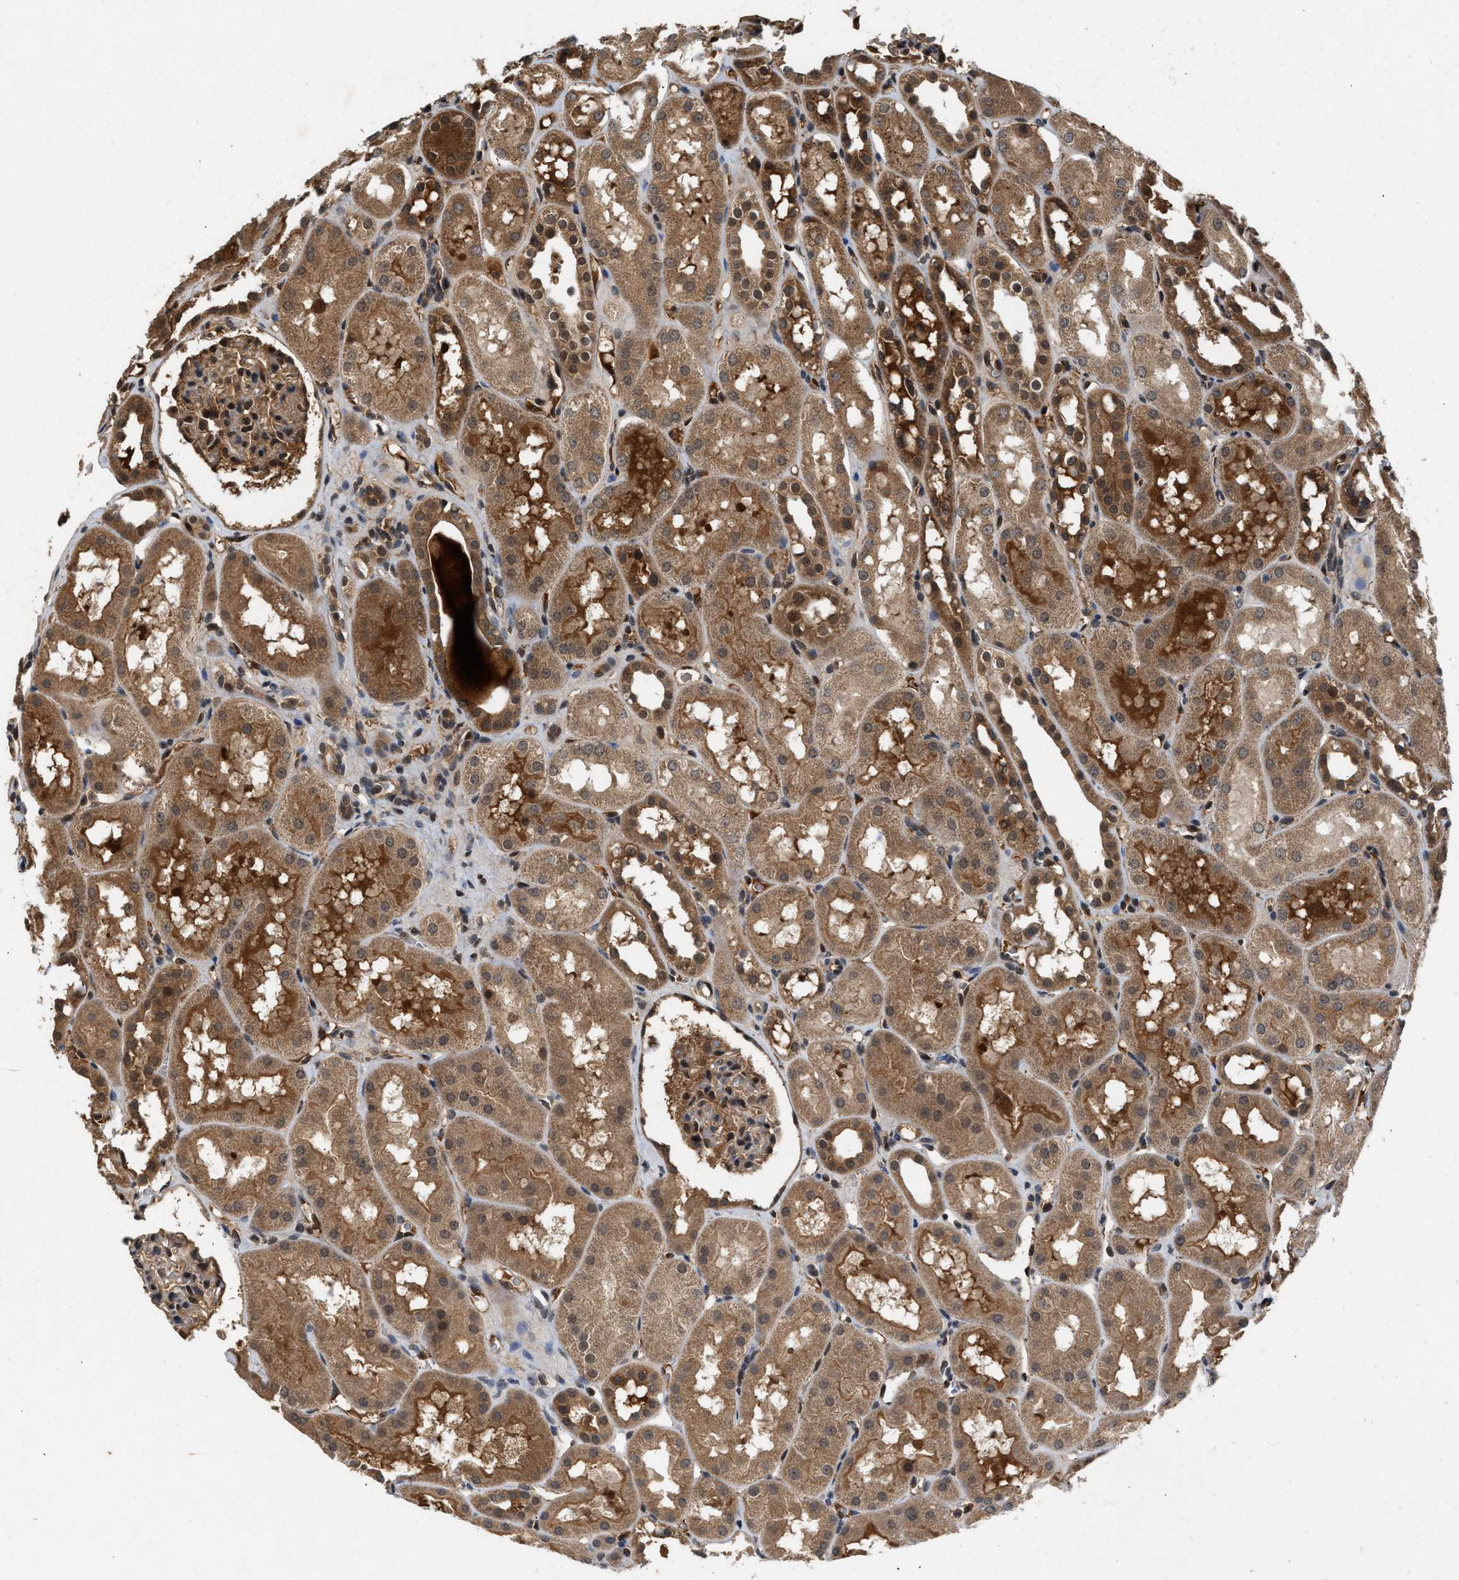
{"staining": {"intensity": "moderate", "quantity": ">75%", "location": "cytoplasmic/membranous,nuclear"}, "tissue": "kidney", "cell_type": "Cells in glomeruli", "image_type": "normal", "snomed": [{"axis": "morphology", "description": "Normal tissue, NOS"}, {"axis": "topography", "description": "Kidney"}, {"axis": "topography", "description": "Urinary bladder"}], "caption": "The image demonstrates immunohistochemical staining of benign kidney. There is moderate cytoplasmic/membranous,nuclear expression is identified in approximately >75% of cells in glomeruli. (DAB (3,3'-diaminobenzidine) IHC, brown staining for protein, blue staining for nuclei).", "gene": "RUSC2", "patient": {"sex": "male", "age": 16}}